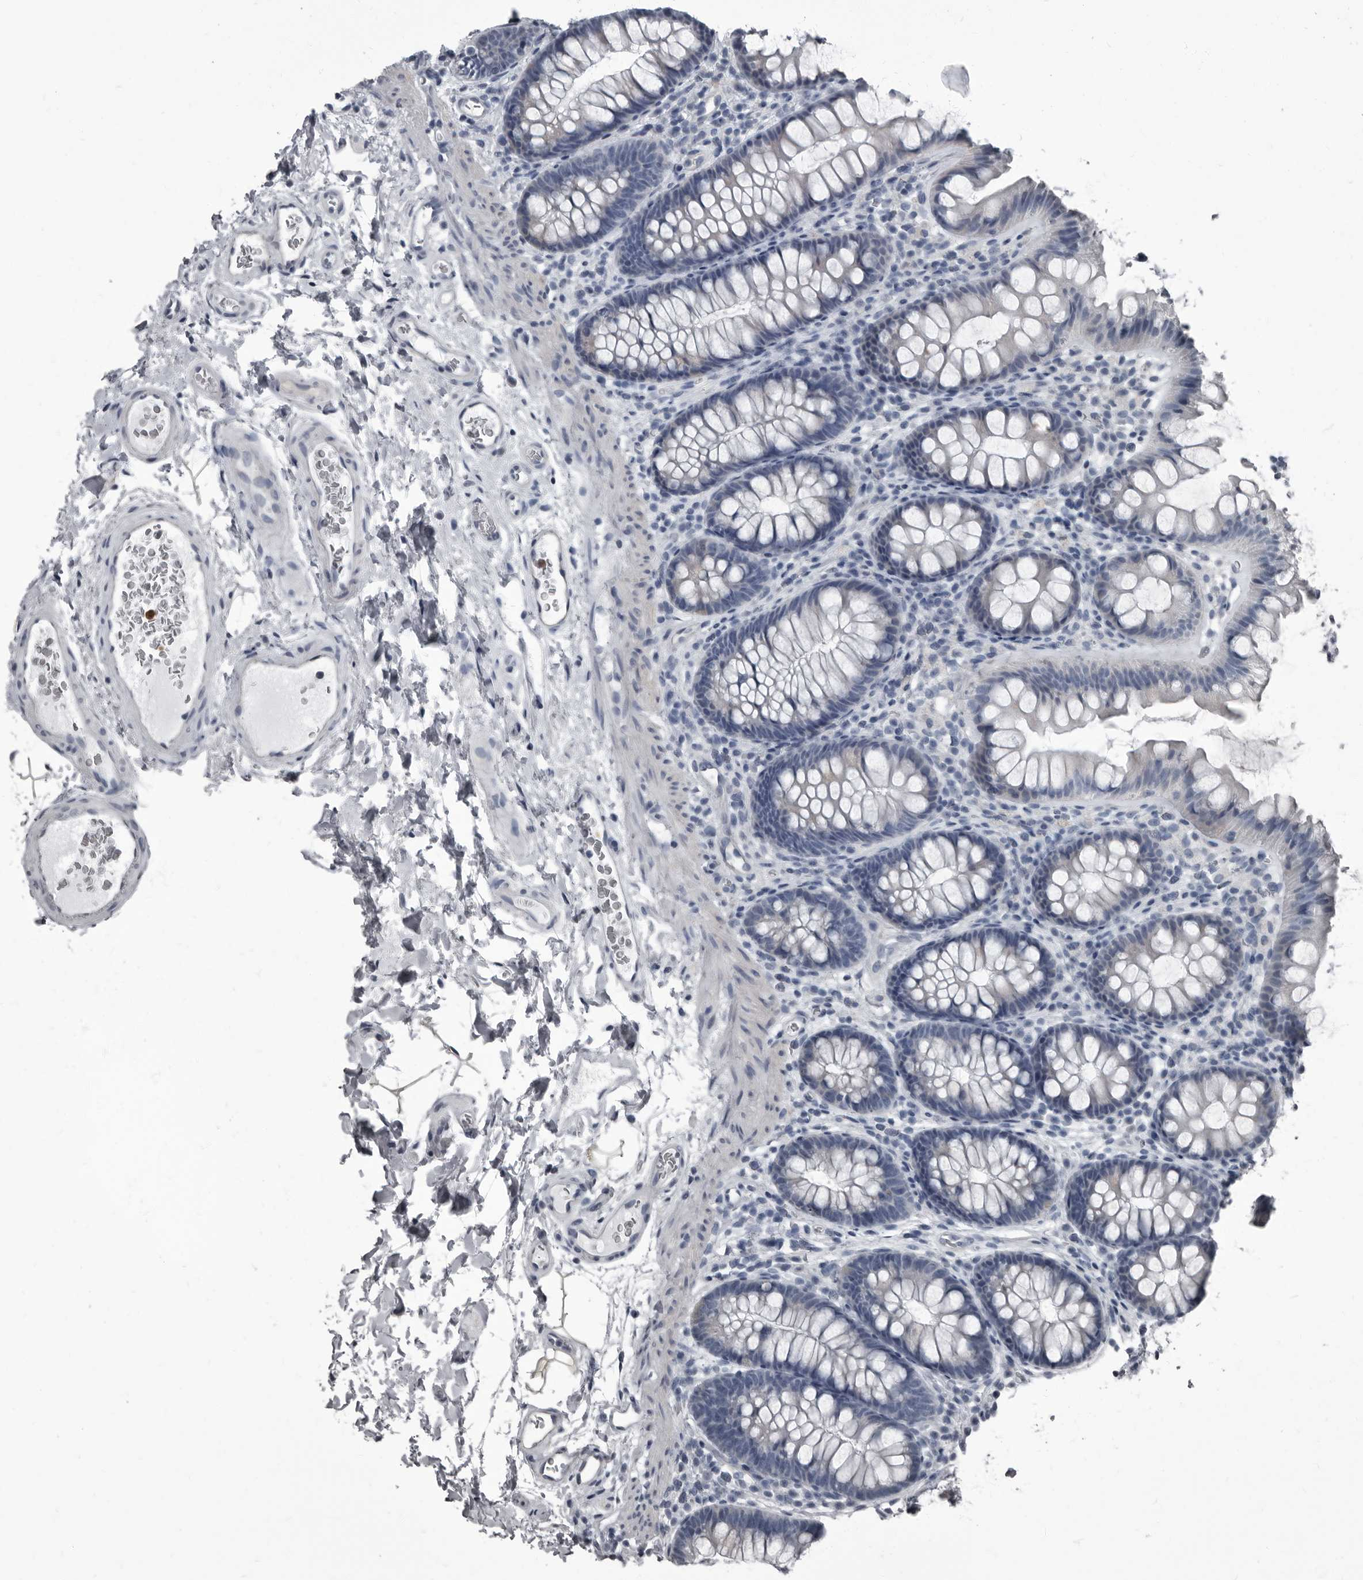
{"staining": {"intensity": "negative", "quantity": "none", "location": "none"}, "tissue": "colon", "cell_type": "Endothelial cells", "image_type": "normal", "snomed": [{"axis": "morphology", "description": "Normal tissue, NOS"}, {"axis": "topography", "description": "Colon"}], "caption": "Human colon stained for a protein using immunohistochemistry reveals no expression in endothelial cells.", "gene": "TPD52L1", "patient": {"sex": "female", "age": 62}}